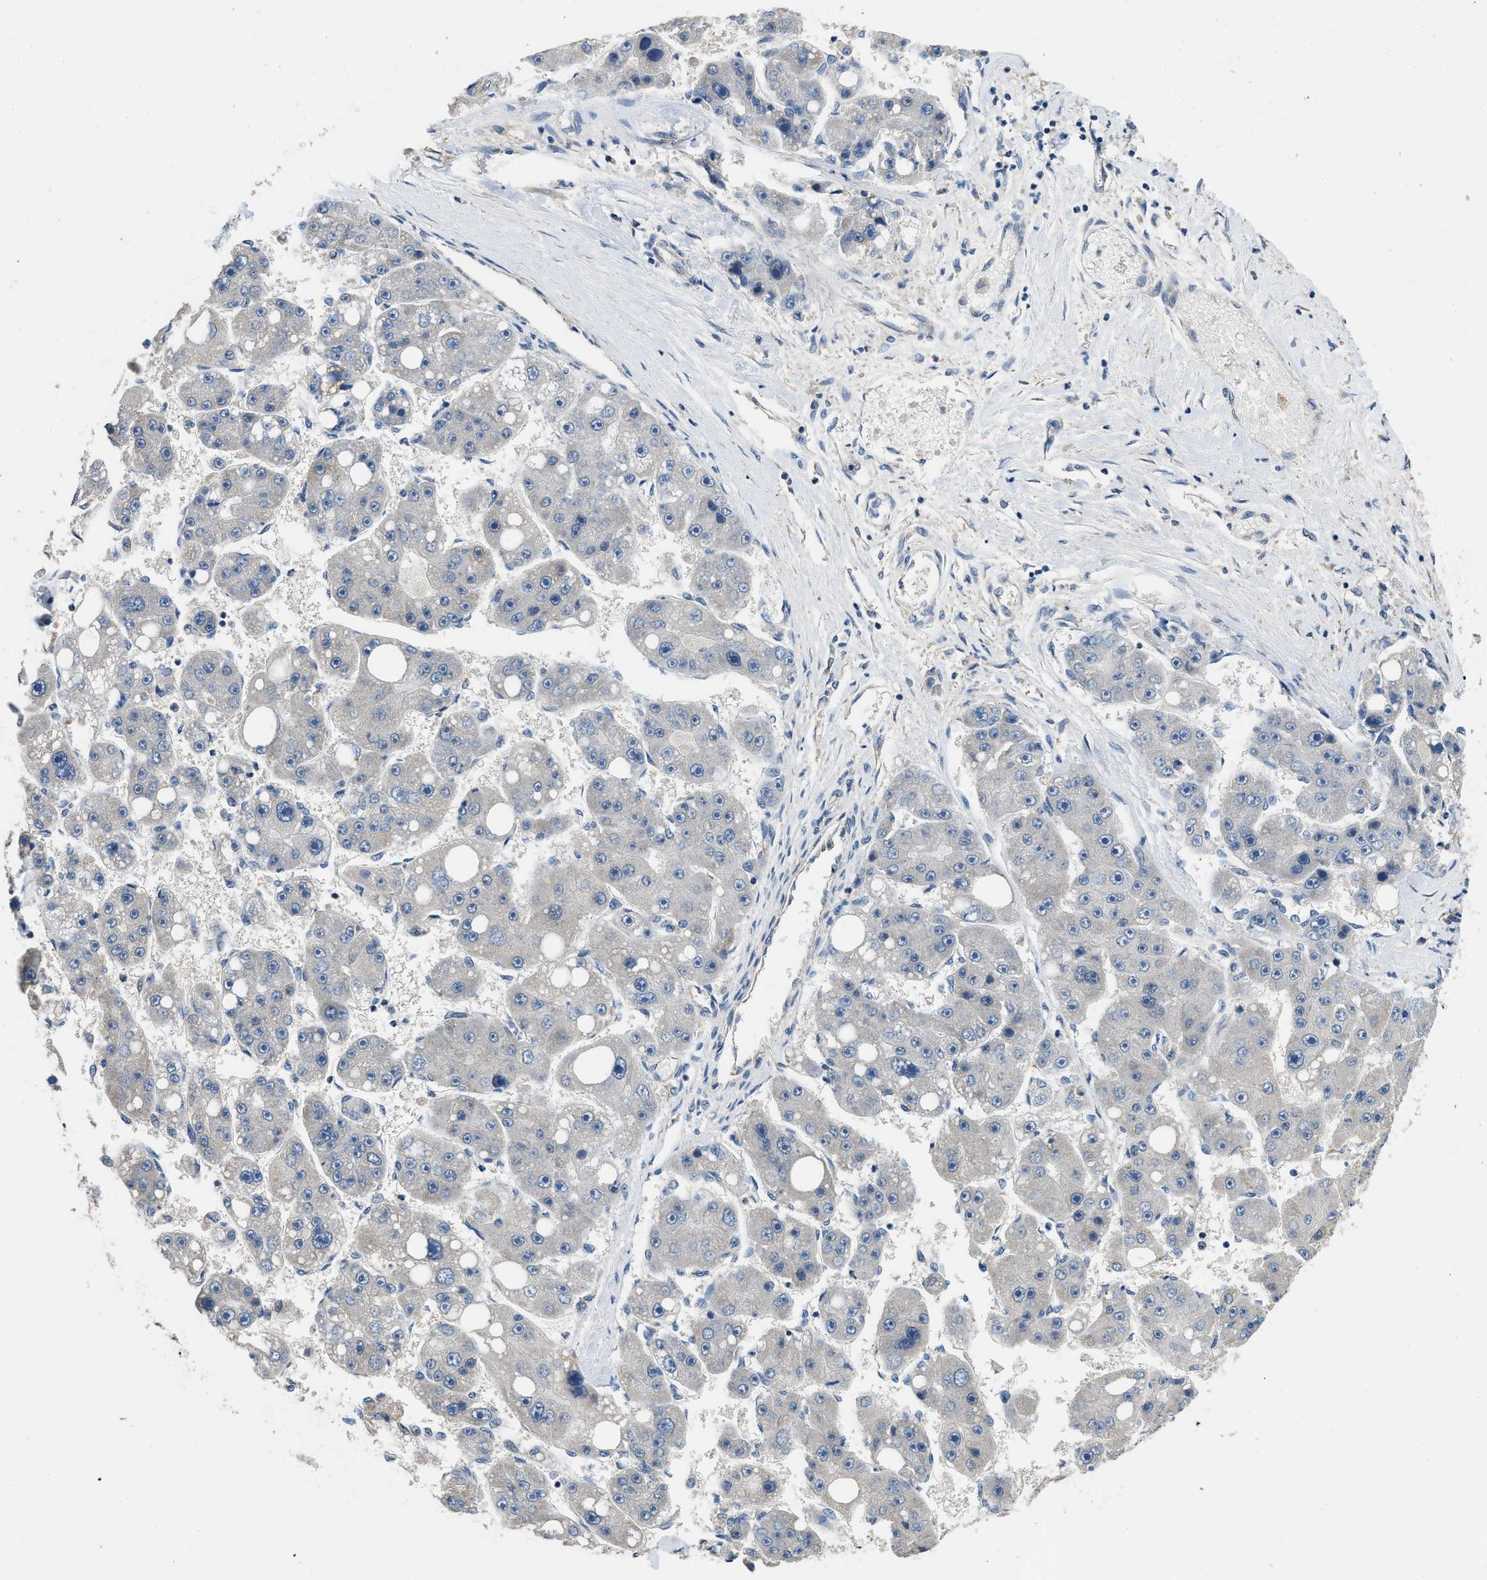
{"staining": {"intensity": "negative", "quantity": "none", "location": "none"}, "tissue": "liver cancer", "cell_type": "Tumor cells", "image_type": "cancer", "snomed": [{"axis": "morphology", "description": "Carcinoma, Hepatocellular, NOS"}, {"axis": "topography", "description": "Liver"}], "caption": "Hepatocellular carcinoma (liver) stained for a protein using IHC displays no staining tumor cells.", "gene": "SSH2", "patient": {"sex": "female", "age": 61}}